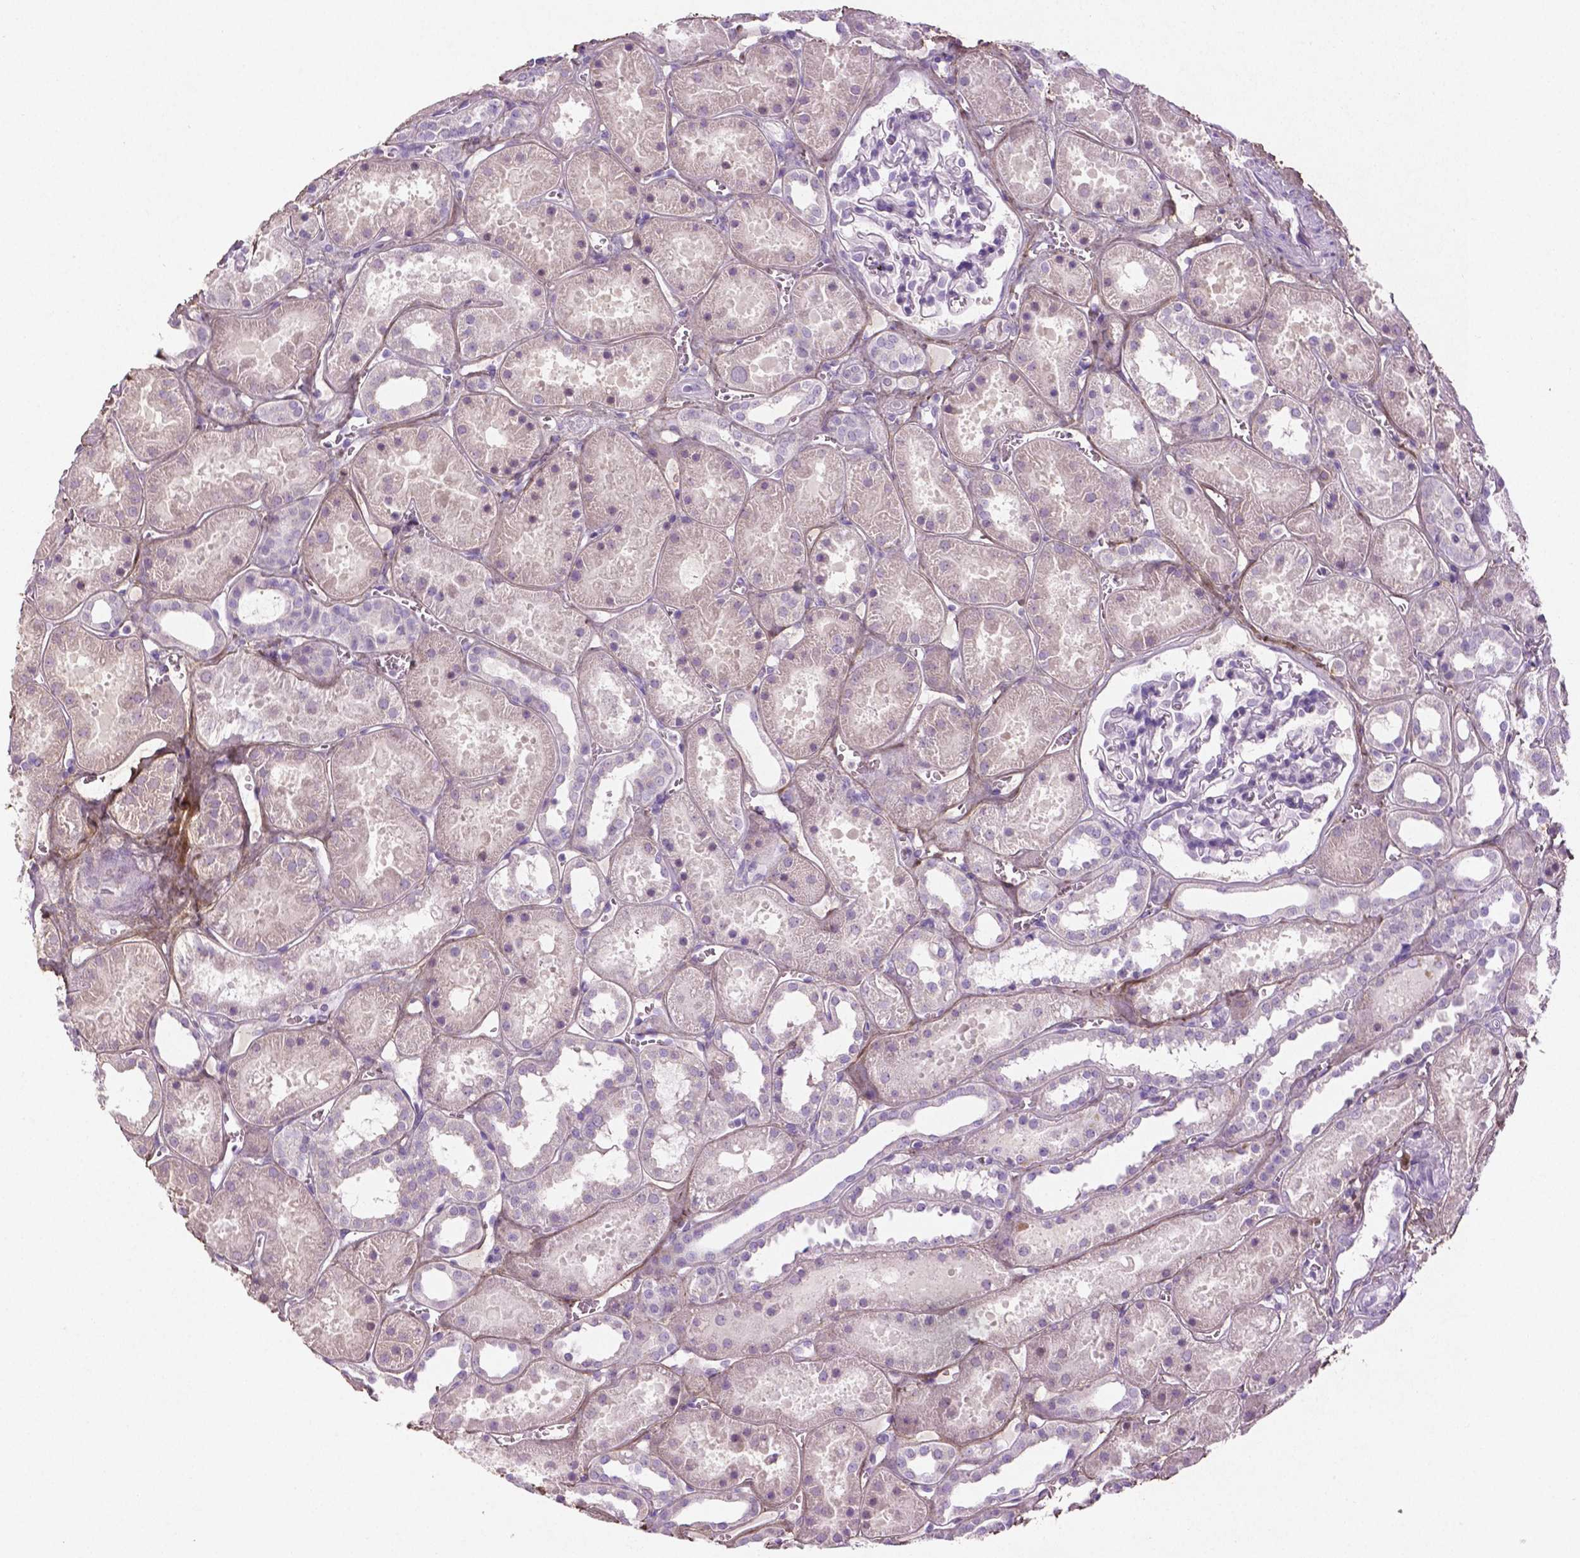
{"staining": {"intensity": "negative", "quantity": "none", "location": "none"}, "tissue": "kidney", "cell_type": "Cells in glomeruli", "image_type": "normal", "snomed": [{"axis": "morphology", "description": "Normal tissue, NOS"}, {"axis": "topography", "description": "Kidney"}], "caption": "Immunohistochemical staining of benign human kidney exhibits no significant expression in cells in glomeruli. (DAB (3,3'-diaminobenzidine) IHC visualized using brightfield microscopy, high magnification).", "gene": "DLG2", "patient": {"sex": "female", "age": 41}}